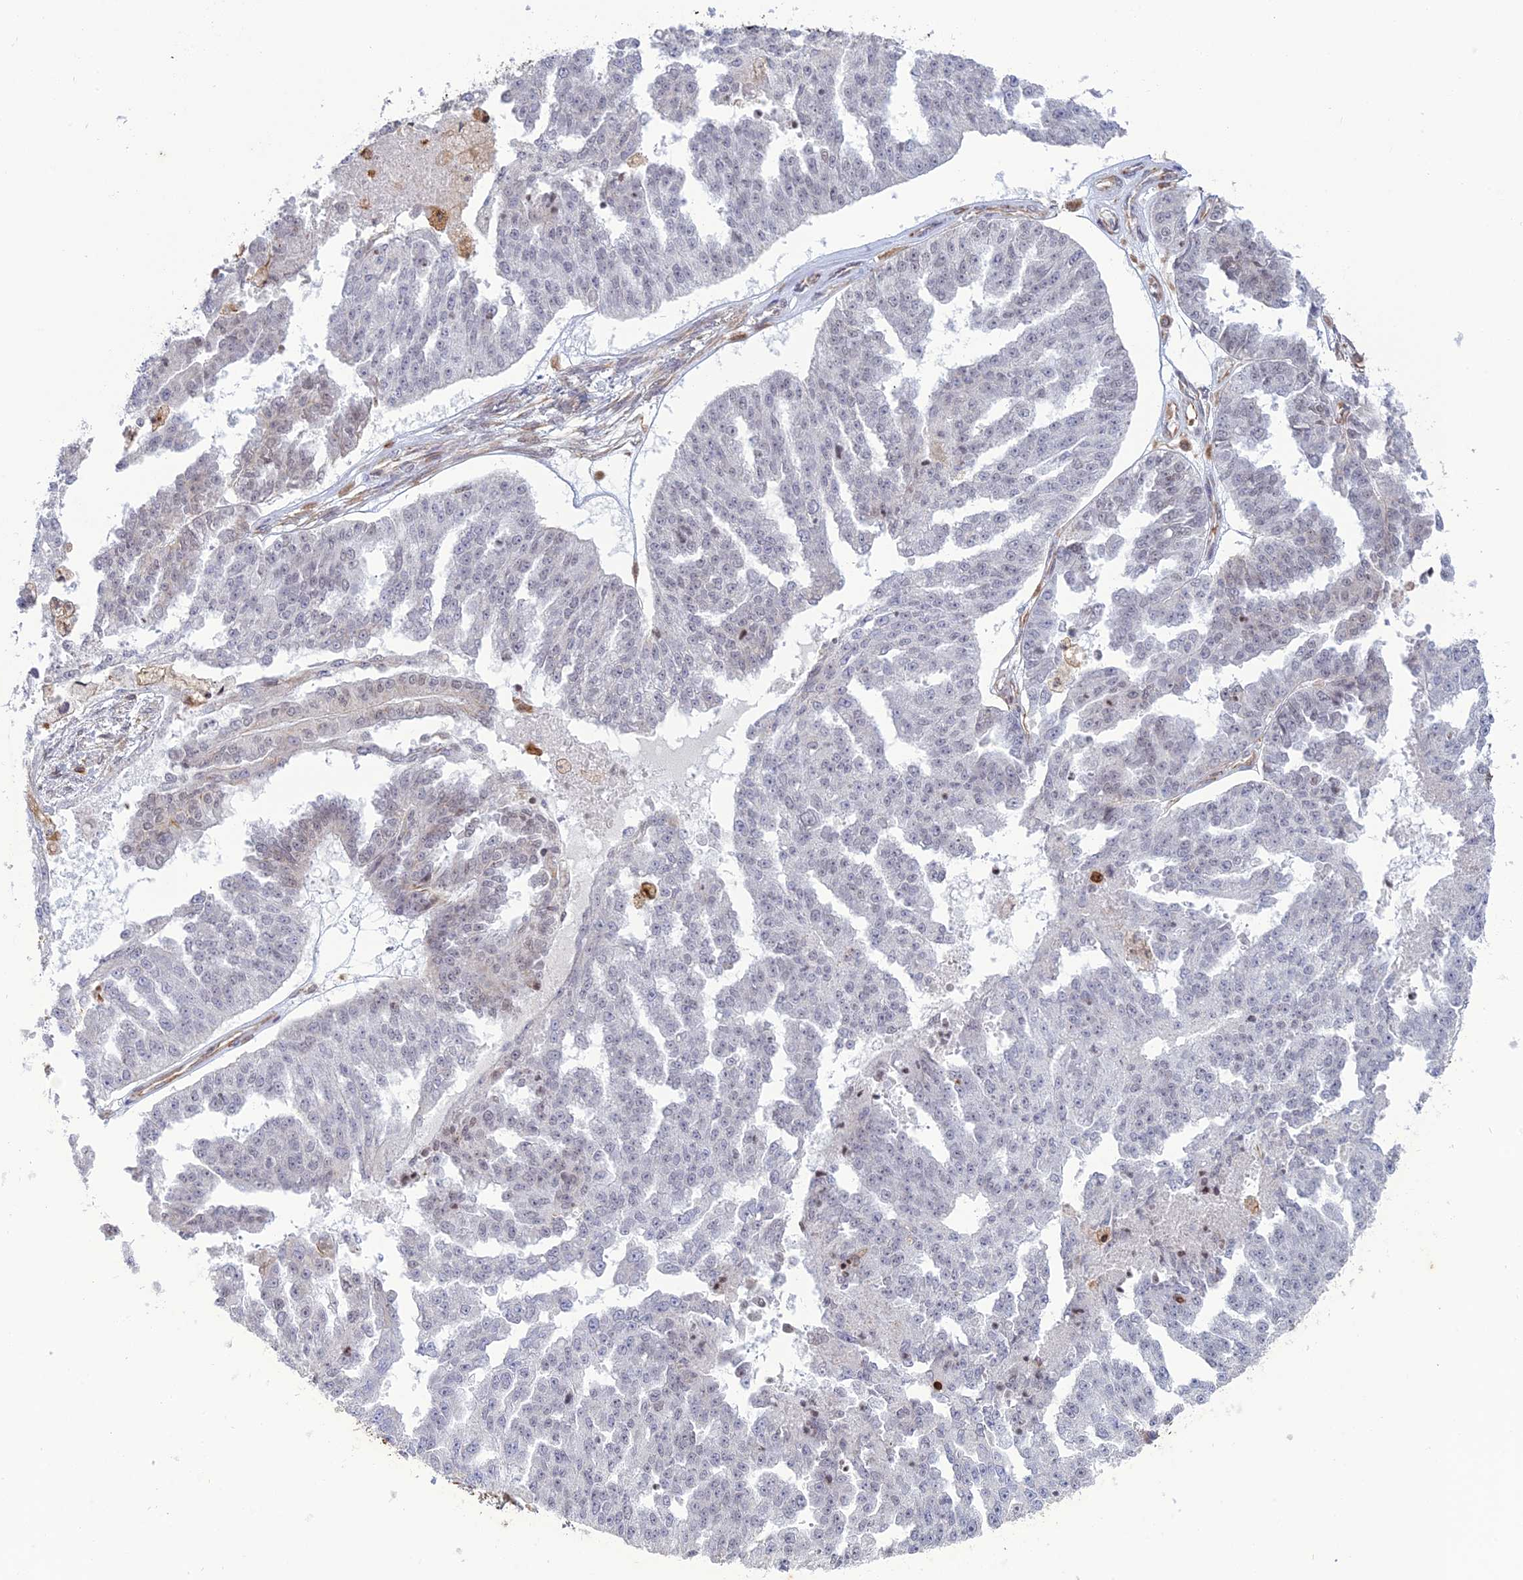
{"staining": {"intensity": "negative", "quantity": "none", "location": "none"}, "tissue": "ovarian cancer", "cell_type": "Tumor cells", "image_type": "cancer", "snomed": [{"axis": "morphology", "description": "Cystadenocarcinoma, serous, NOS"}, {"axis": "topography", "description": "Ovary"}], "caption": "A photomicrograph of ovarian serous cystadenocarcinoma stained for a protein shows no brown staining in tumor cells.", "gene": "APOBR", "patient": {"sex": "female", "age": 58}}